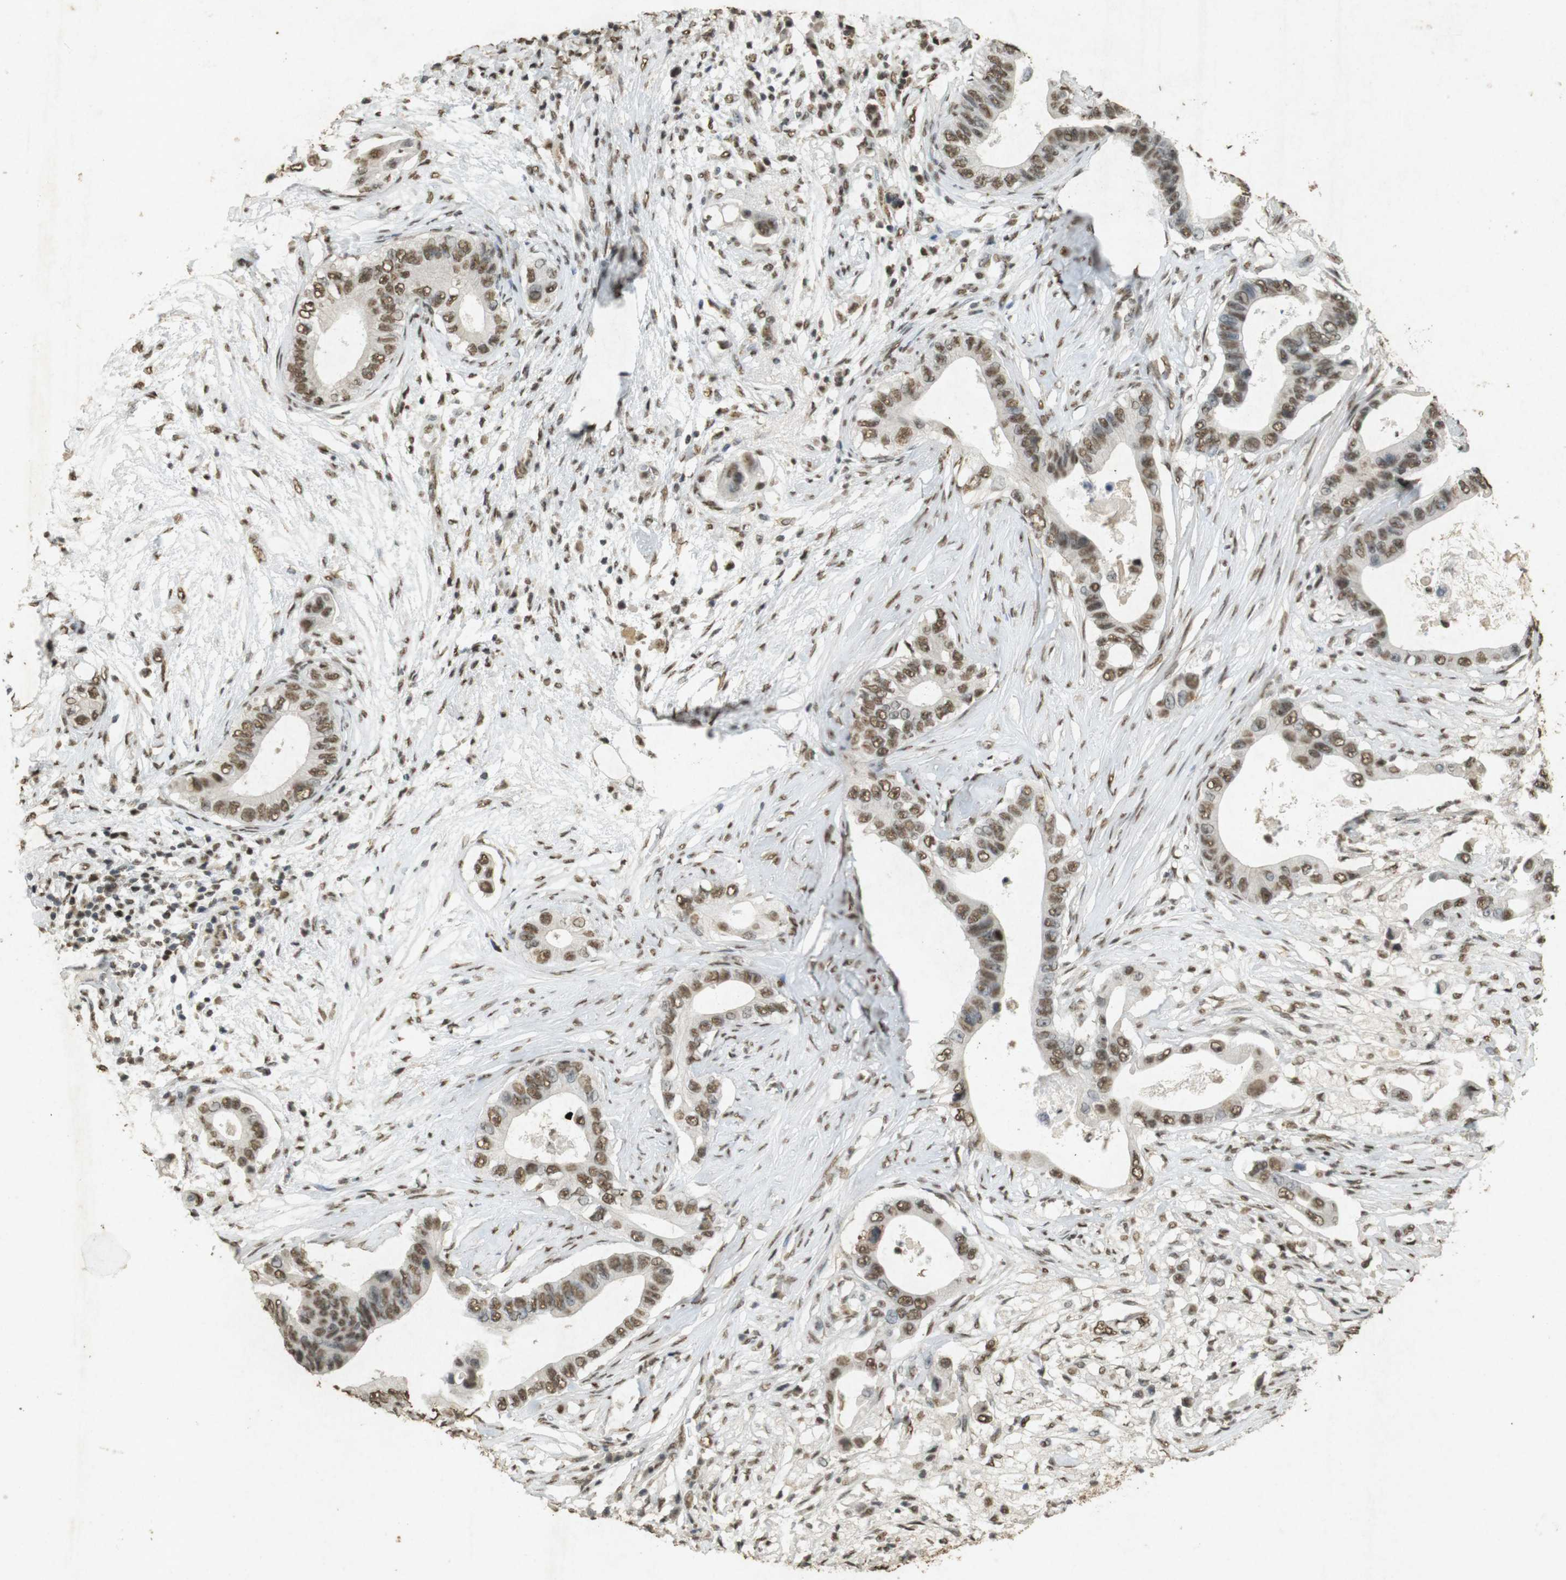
{"staining": {"intensity": "moderate", "quantity": ">75%", "location": "nuclear"}, "tissue": "pancreatic cancer", "cell_type": "Tumor cells", "image_type": "cancer", "snomed": [{"axis": "morphology", "description": "Adenocarcinoma, NOS"}, {"axis": "topography", "description": "Pancreas"}], "caption": "A brown stain labels moderate nuclear positivity of a protein in human pancreatic cancer (adenocarcinoma) tumor cells.", "gene": "GATA4", "patient": {"sex": "male", "age": 77}}